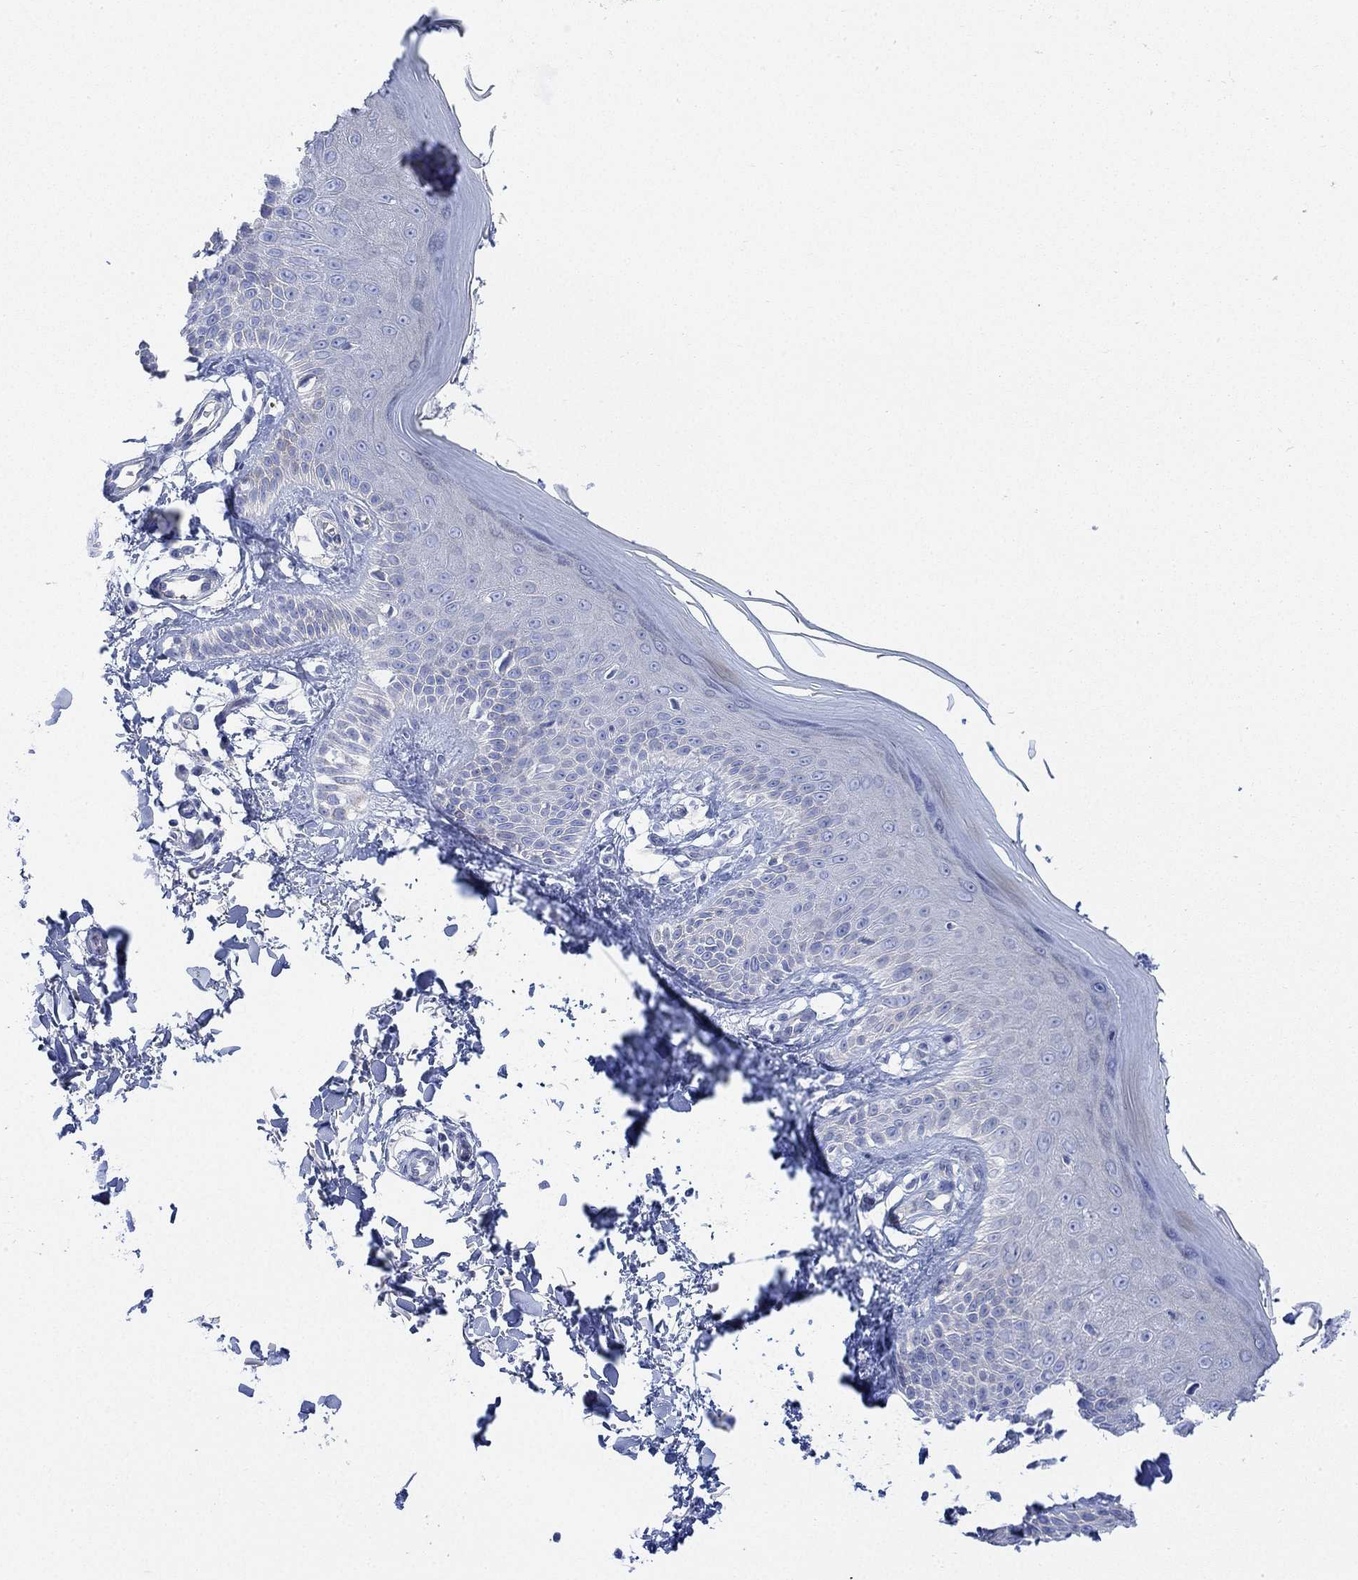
{"staining": {"intensity": "negative", "quantity": "none", "location": "none"}, "tissue": "skin", "cell_type": "Fibroblasts", "image_type": "normal", "snomed": [{"axis": "morphology", "description": "Normal tissue, NOS"}, {"axis": "morphology", "description": "Inflammation, NOS"}, {"axis": "morphology", "description": "Fibrosis, NOS"}, {"axis": "topography", "description": "Skin"}], "caption": "This photomicrograph is of normal skin stained with immunohistochemistry to label a protein in brown with the nuclei are counter-stained blue. There is no expression in fibroblasts.", "gene": "TLDC2", "patient": {"sex": "male", "age": 71}}